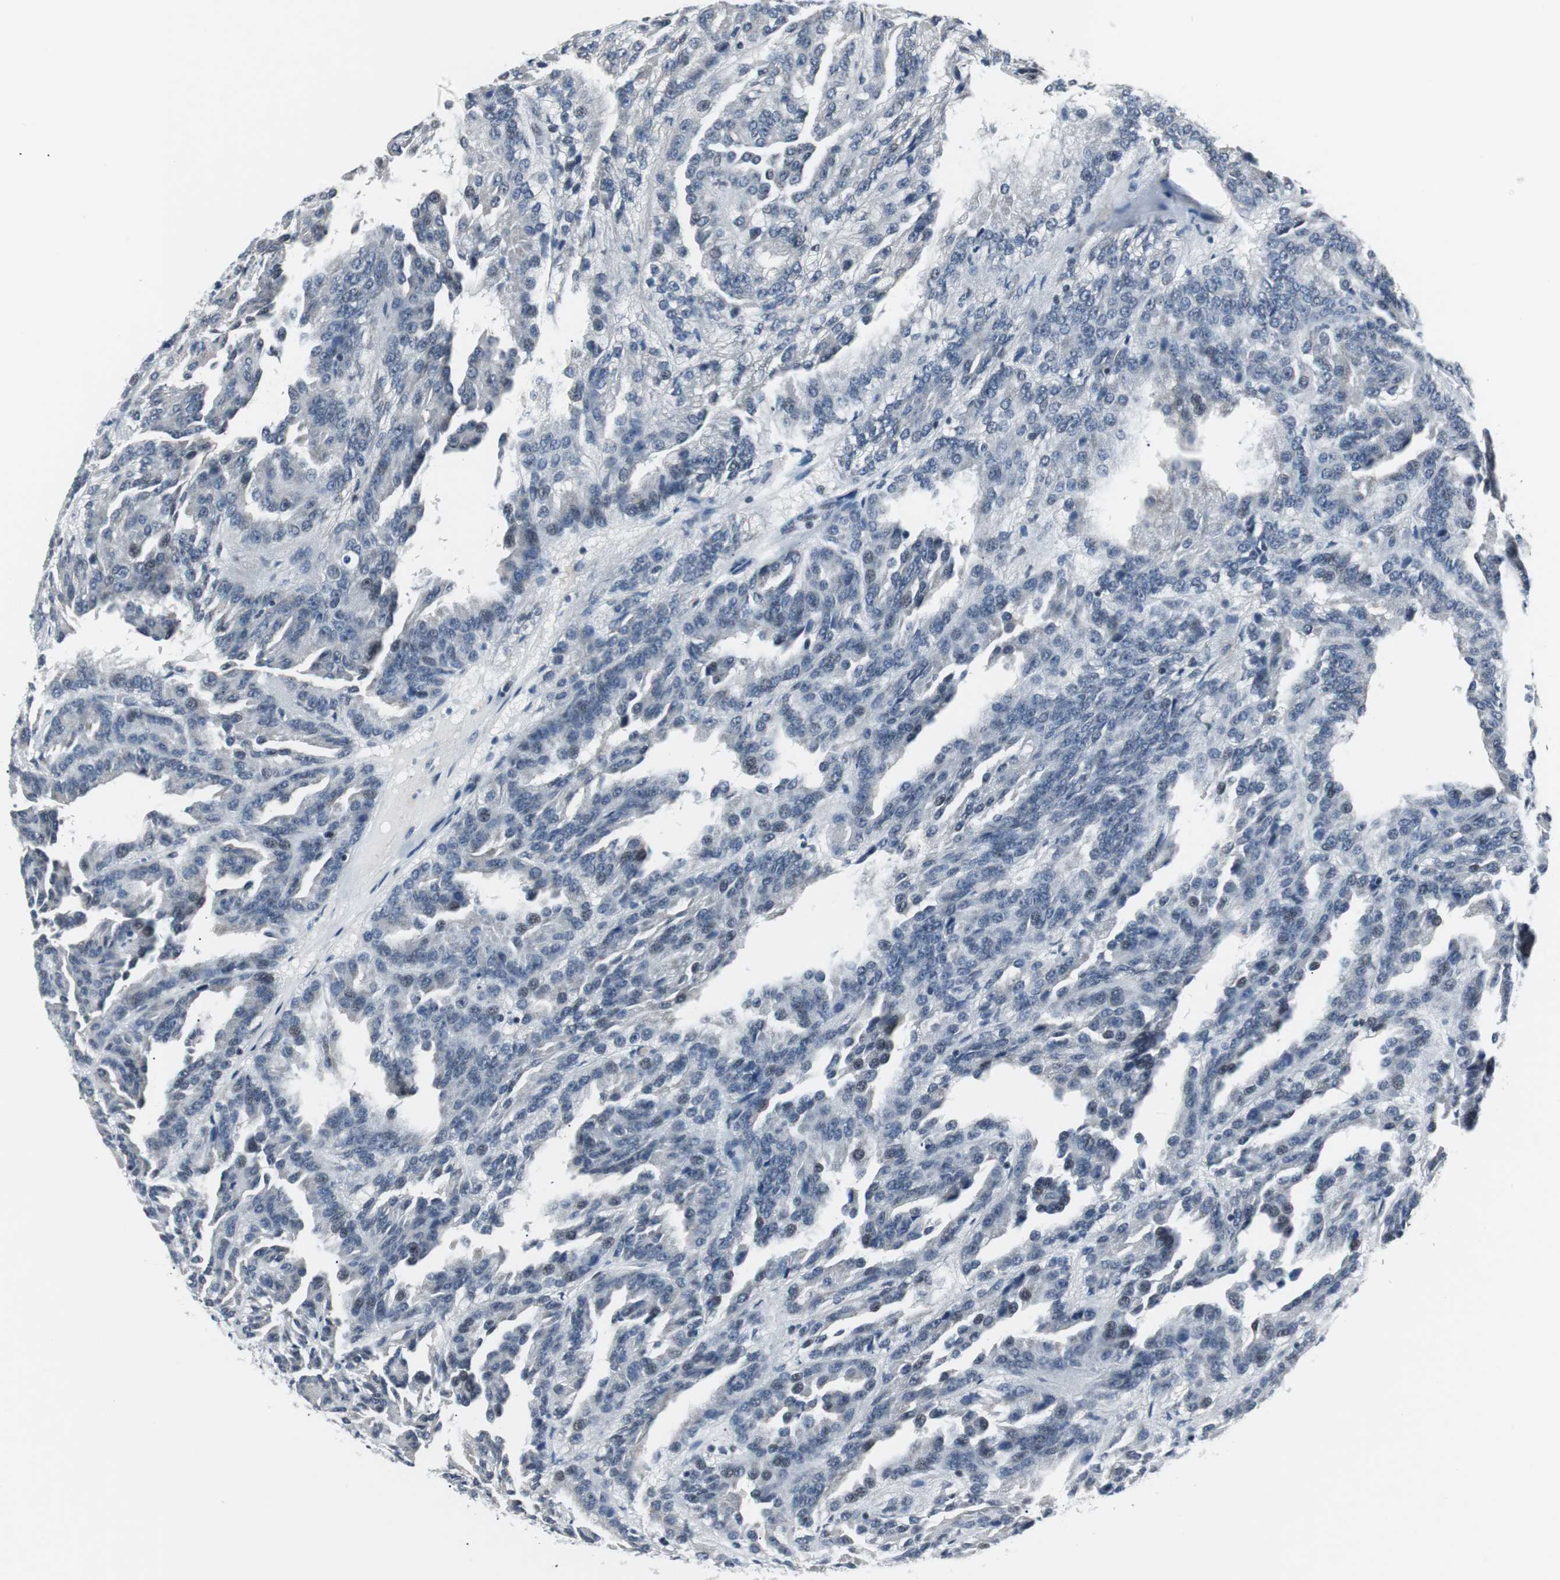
{"staining": {"intensity": "weak", "quantity": "<25%", "location": "nuclear"}, "tissue": "renal cancer", "cell_type": "Tumor cells", "image_type": "cancer", "snomed": [{"axis": "morphology", "description": "Adenocarcinoma, NOS"}, {"axis": "topography", "description": "Kidney"}], "caption": "This is a photomicrograph of IHC staining of adenocarcinoma (renal), which shows no staining in tumor cells.", "gene": "MTA1", "patient": {"sex": "male", "age": 46}}